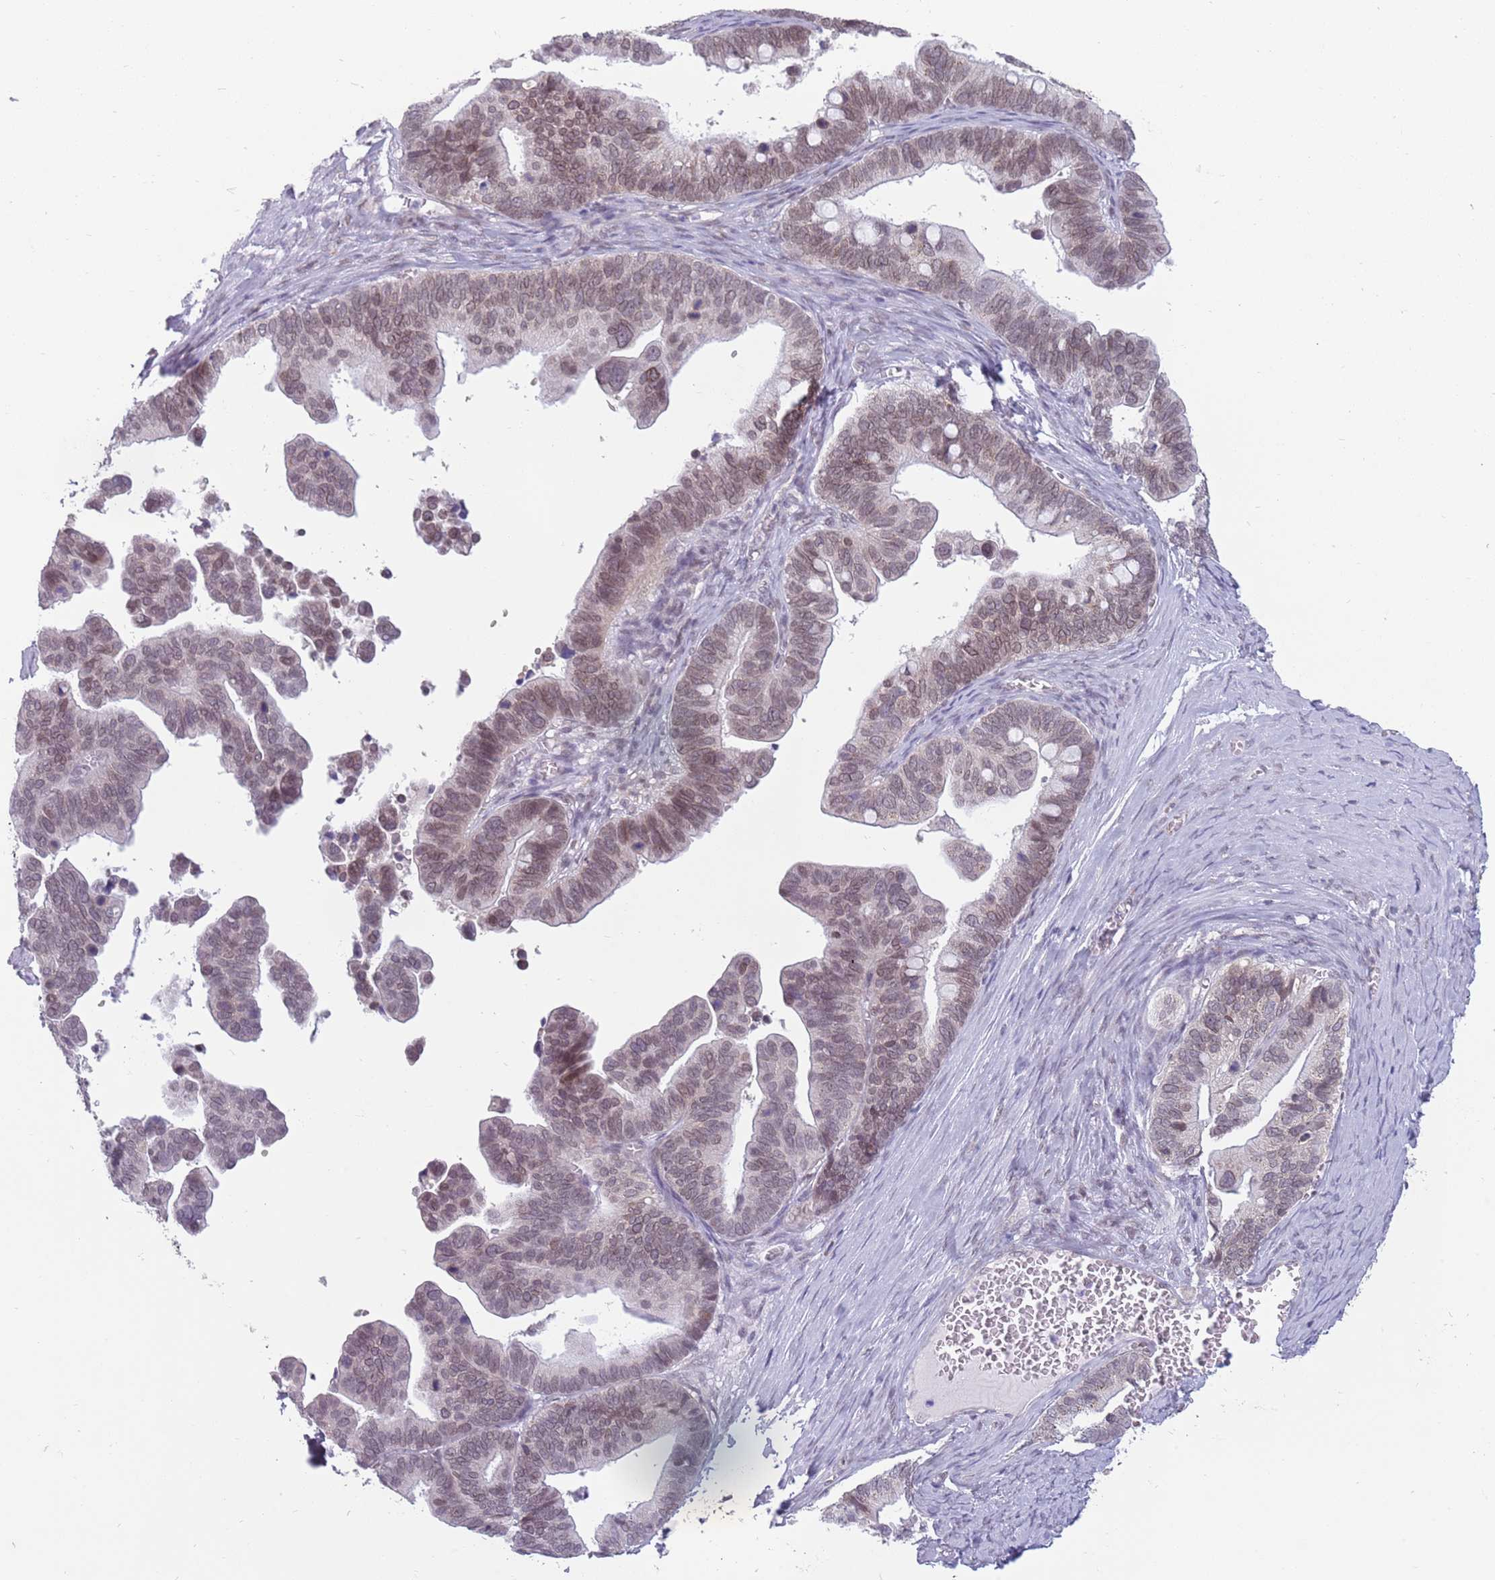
{"staining": {"intensity": "weak", "quantity": "25%-75%", "location": "nuclear"}, "tissue": "ovarian cancer", "cell_type": "Tumor cells", "image_type": "cancer", "snomed": [{"axis": "morphology", "description": "Cystadenocarcinoma, serous, NOS"}, {"axis": "topography", "description": "Ovary"}], "caption": "High-magnification brightfield microscopy of ovarian cancer stained with DAB (3,3'-diaminobenzidine) (brown) and counterstained with hematoxylin (blue). tumor cells exhibit weak nuclear expression is present in about25%-75% of cells.", "gene": "ZNF574", "patient": {"sex": "female", "age": 56}}